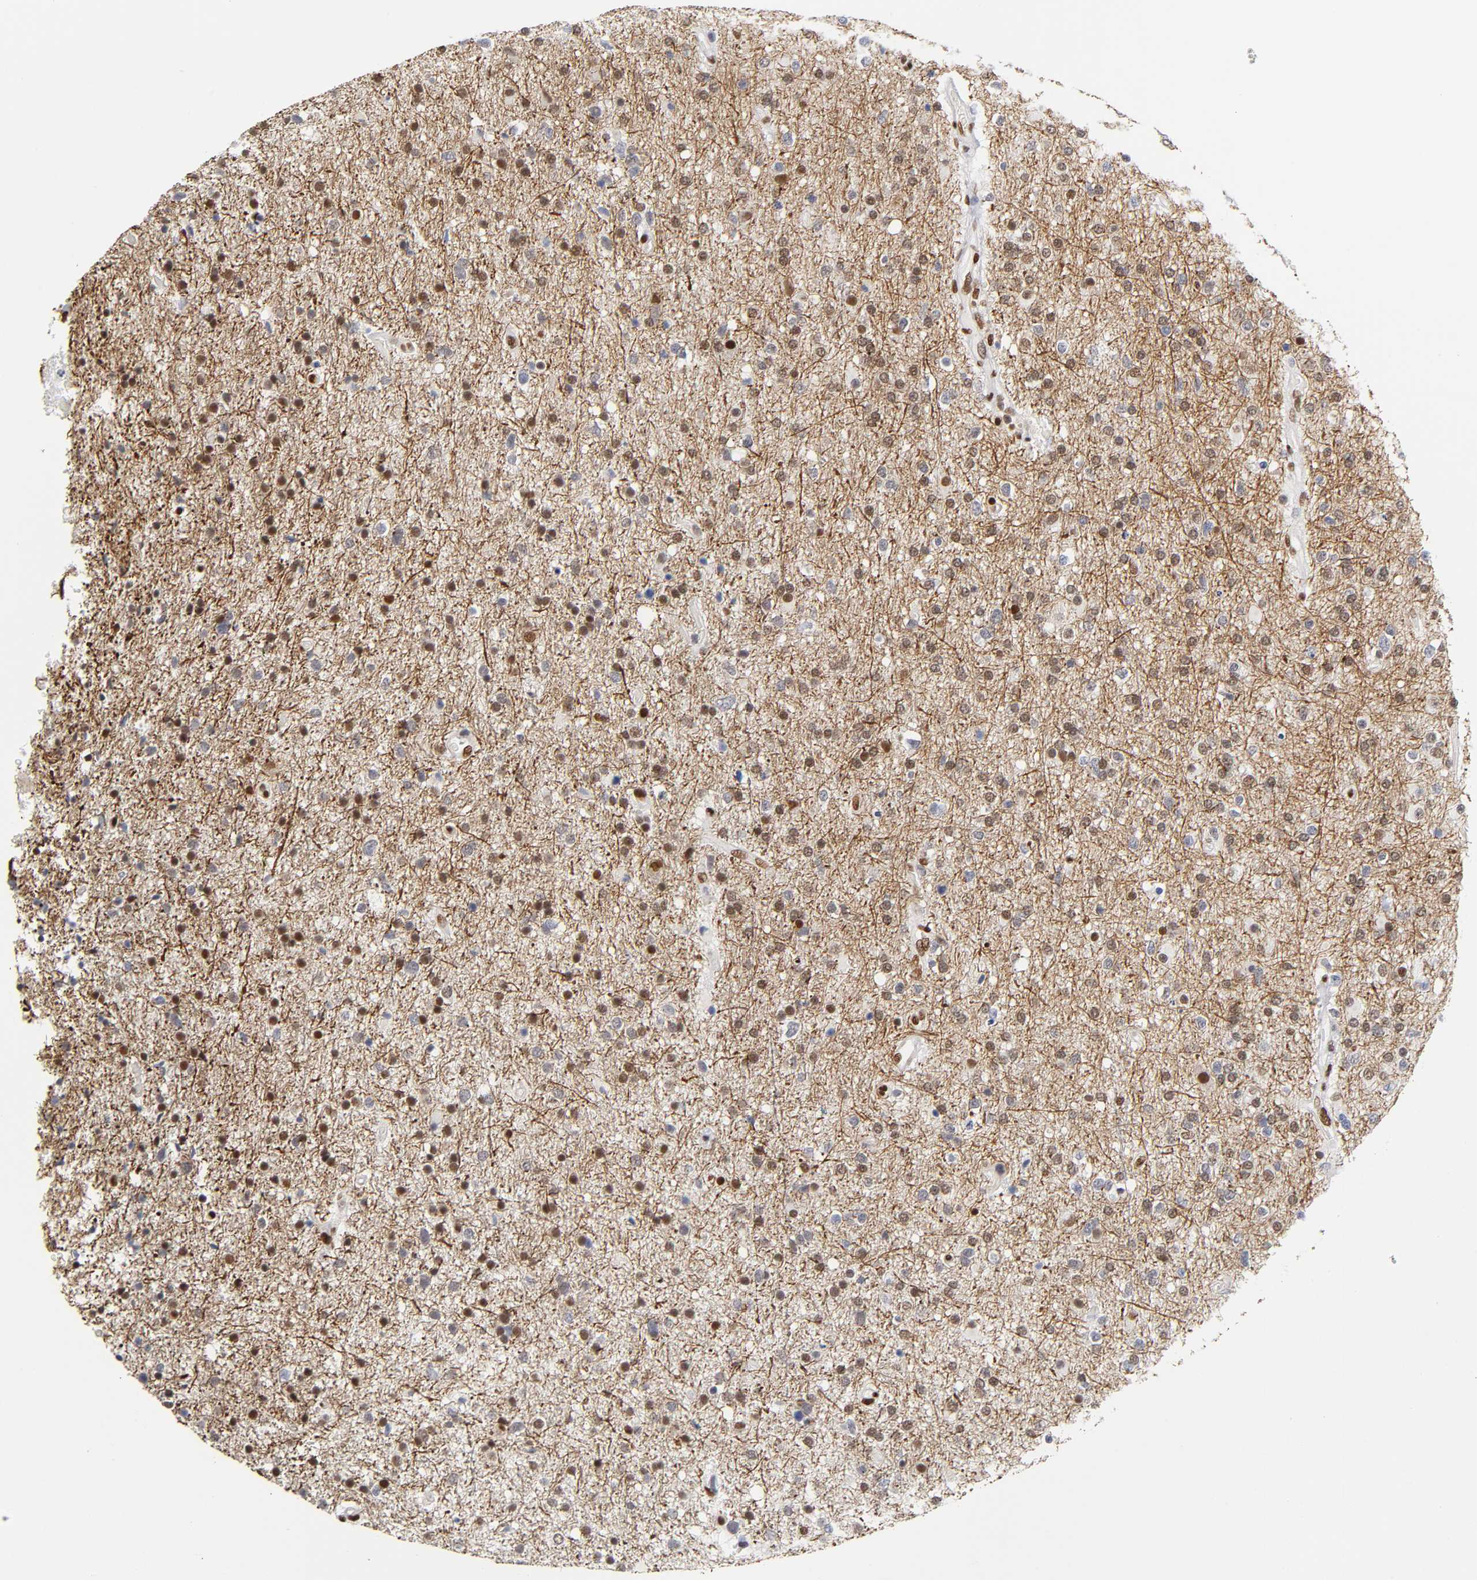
{"staining": {"intensity": "strong", "quantity": "25%-75%", "location": "nuclear"}, "tissue": "glioma", "cell_type": "Tumor cells", "image_type": "cancer", "snomed": [{"axis": "morphology", "description": "Glioma, malignant, High grade"}, {"axis": "topography", "description": "Brain"}], "caption": "High-grade glioma (malignant) tissue demonstrates strong nuclear expression in approximately 25%-75% of tumor cells, visualized by immunohistochemistry.", "gene": "NR3C1", "patient": {"sex": "male", "age": 33}}